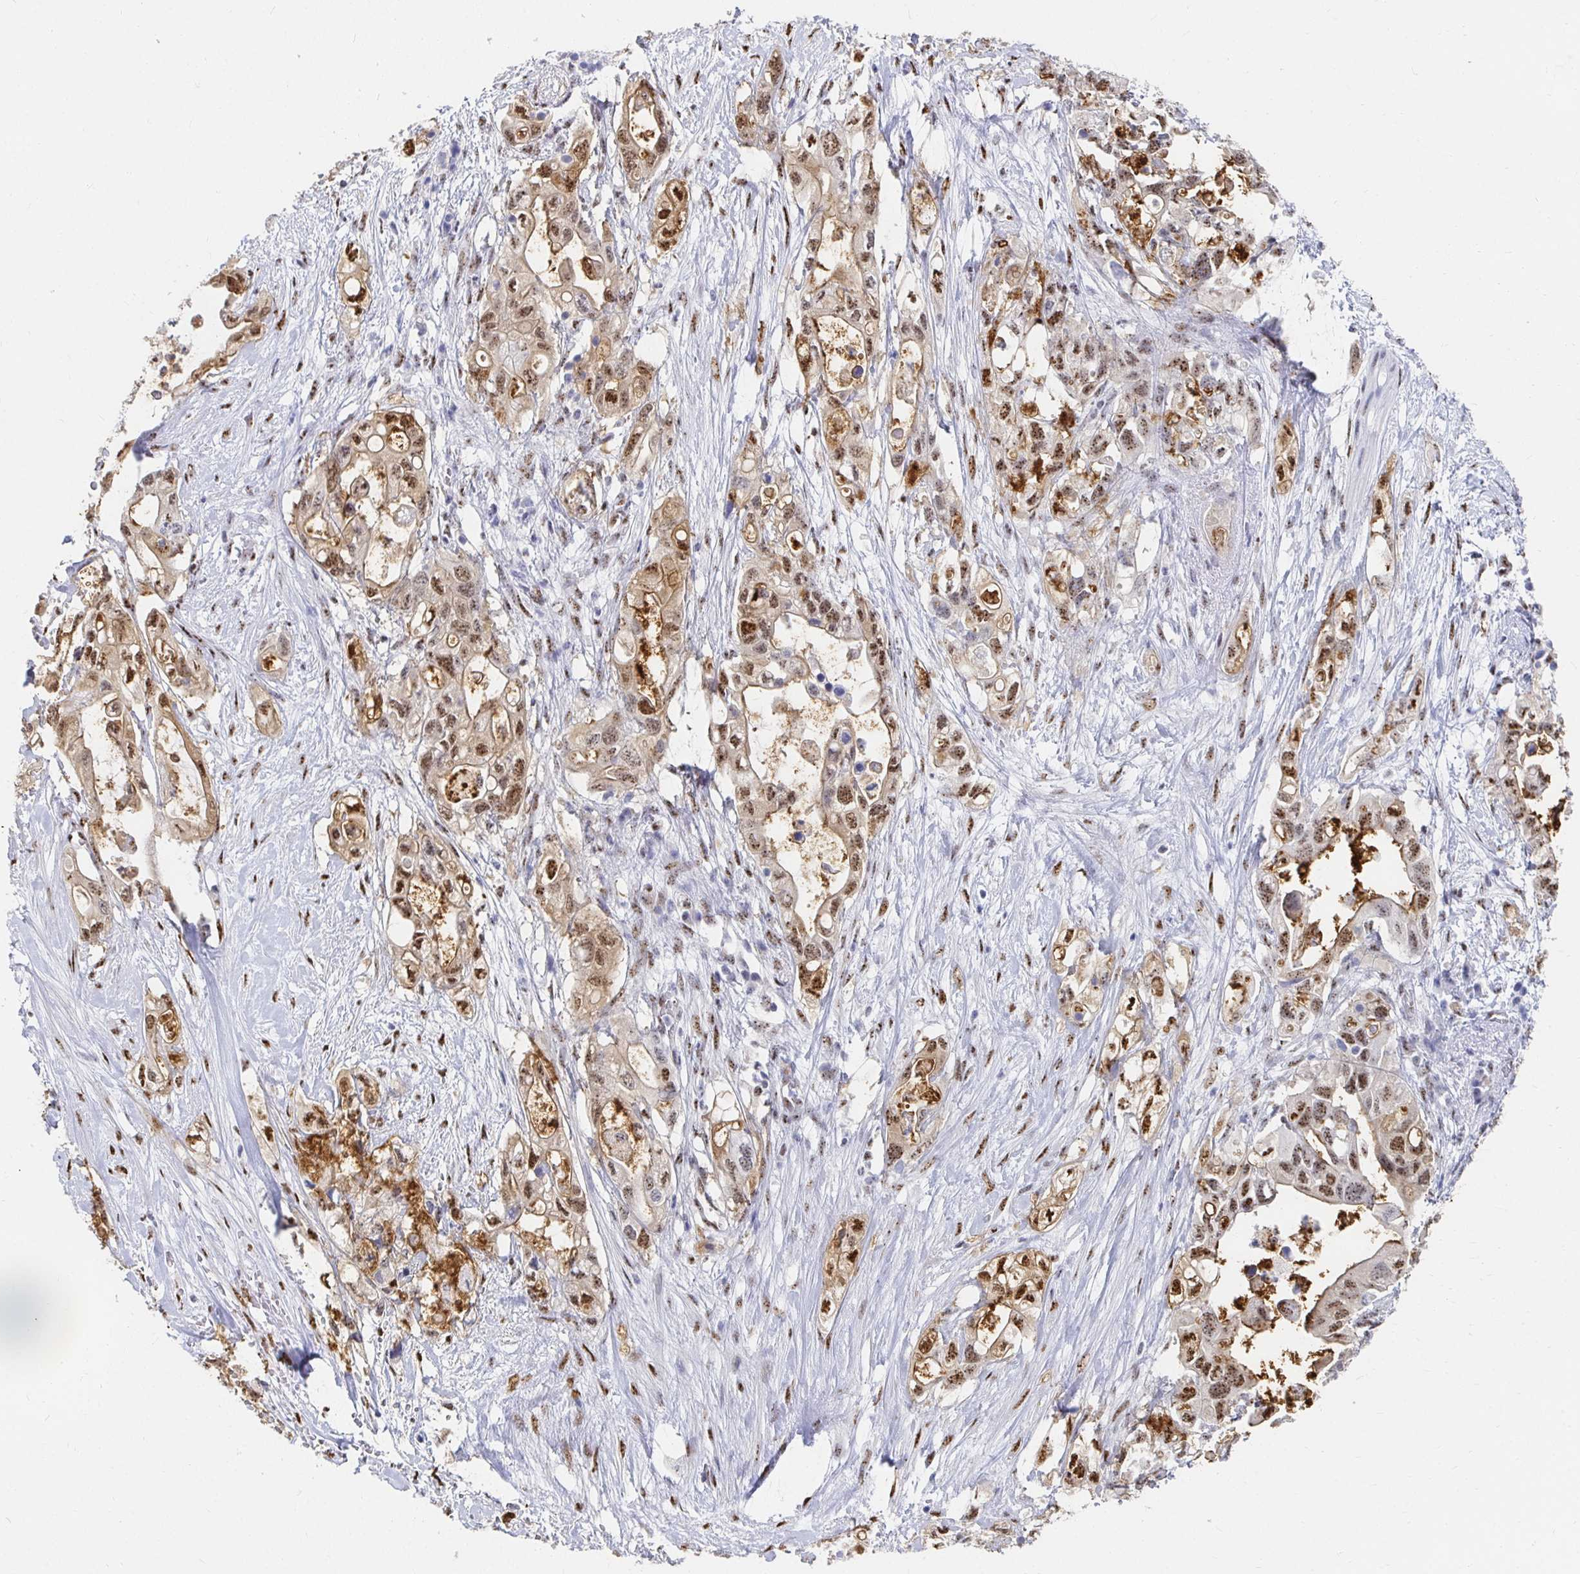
{"staining": {"intensity": "moderate", "quantity": ">75%", "location": "cytoplasmic/membranous,nuclear"}, "tissue": "pancreatic cancer", "cell_type": "Tumor cells", "image_type": "cancer", "snomed": [{"axis": "morphology", "description": "Adenocarcinoma, NOS"}, {"axis": "topography", "description": "Pancreas"}], "caption": "Pancreatic cancer (adenocarcinoma) stained with immunohistochemistry demonstrates moderate cytoplasmic/membranous and nuclear staining in about >75% of tumor cells. (DAB IHC, brown staining for protein, blue staining for nuclei).", "gene": "CLIC3", "patient": {"sex": "female", "age": 72}}